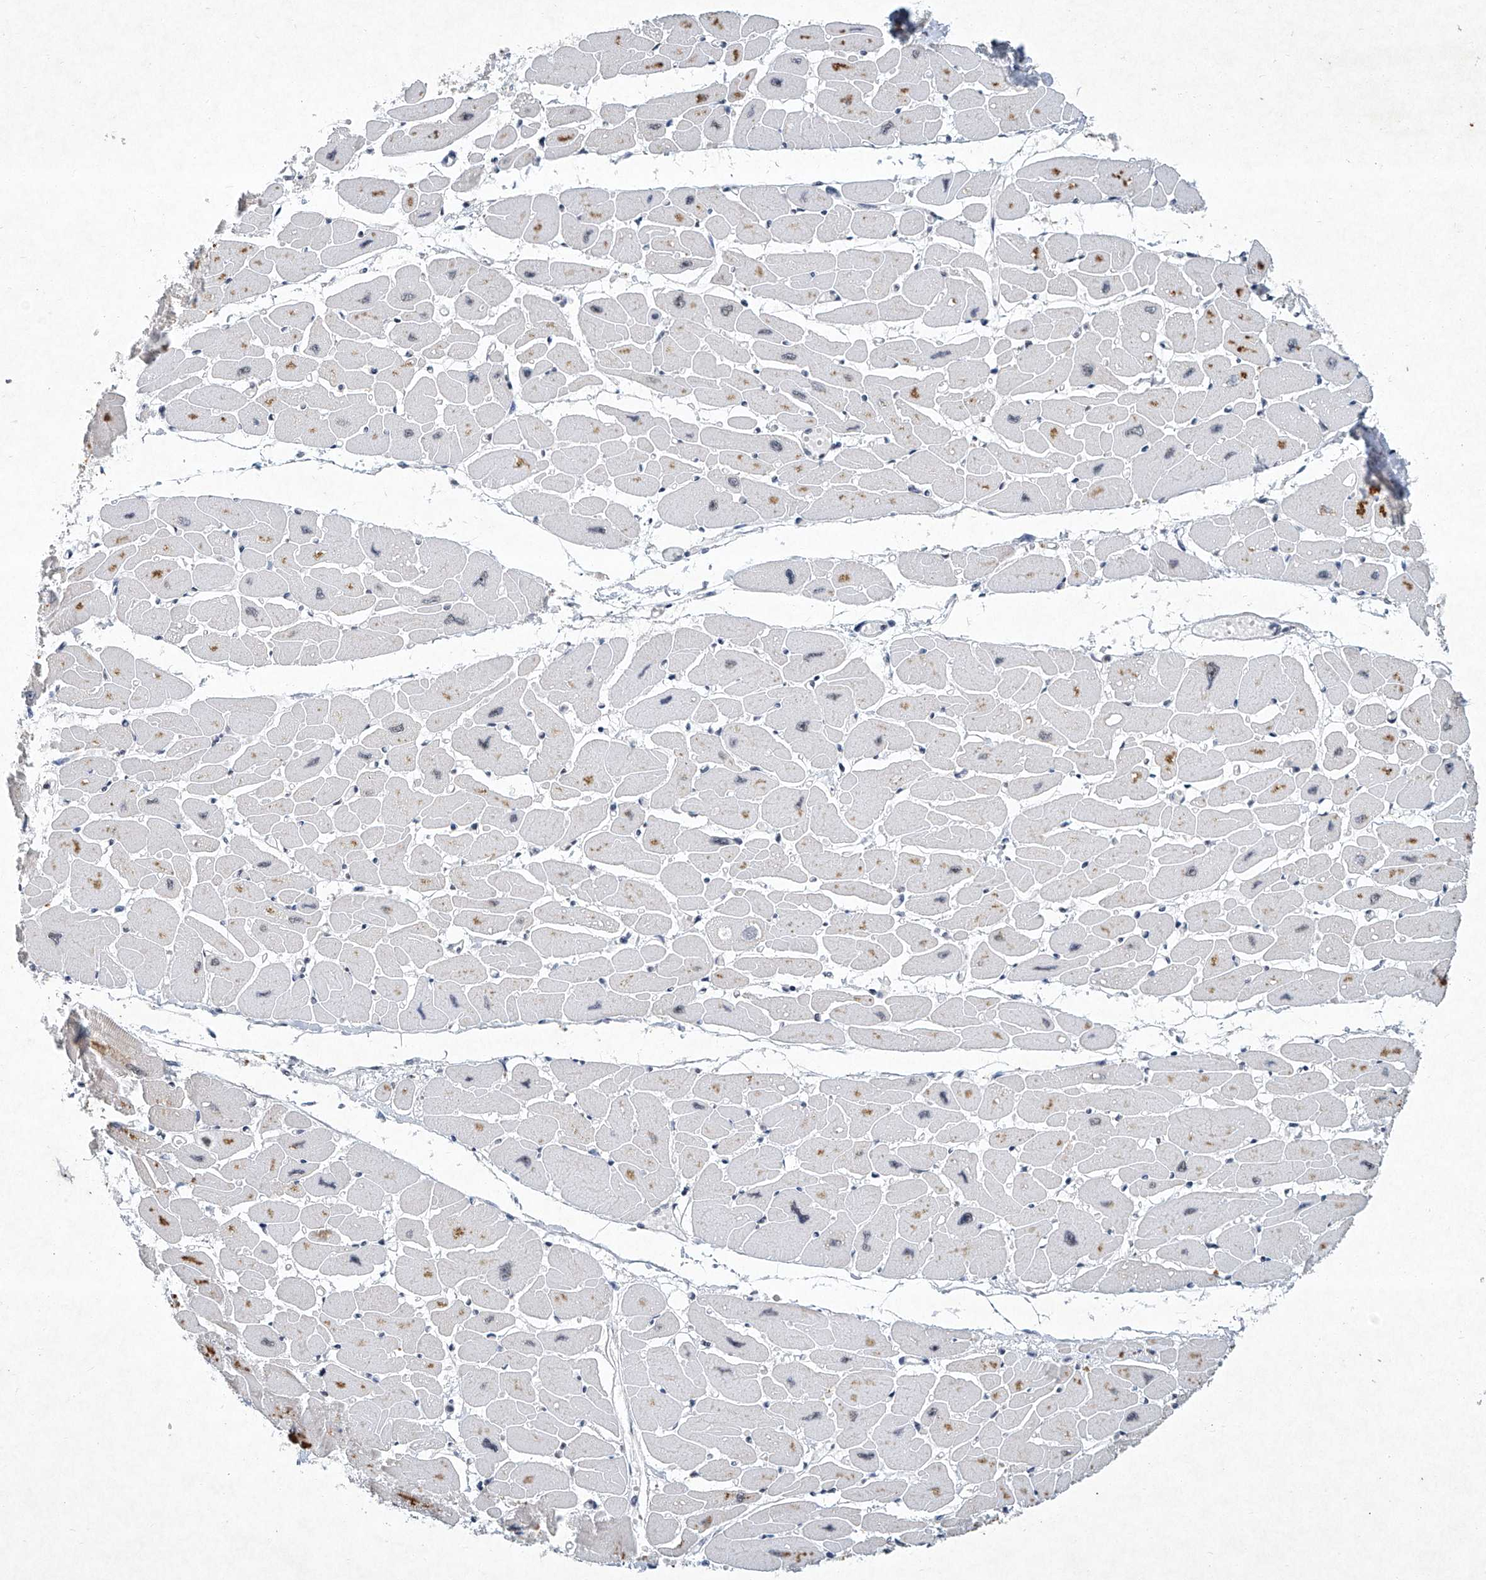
{"staining": {"intensity": "moderate", "quantity": "25%-75%", "location": "cytoplasmic/membranous,nuclear"}, "tissue": "heart muscle", "cell_type": "Cardiomyocytes", "image_type": "normal", "snomed": [{"axis": "morphology", "description": "Normal tissue, NOS"}, {"axis": "topography", "description": "Heart"}], "caption": "Normal heart muscle reveals moderate cytoplasmic/membranous,nuclear positivity in approximately 25%-75% of cardiomyocytes Using DAB (brown) and hematoxylin (blue) stains, captured at high magnification using brightfield microscopy..", "gene": "TFDP1", "patient": {"sex": "female", "age": 54}}